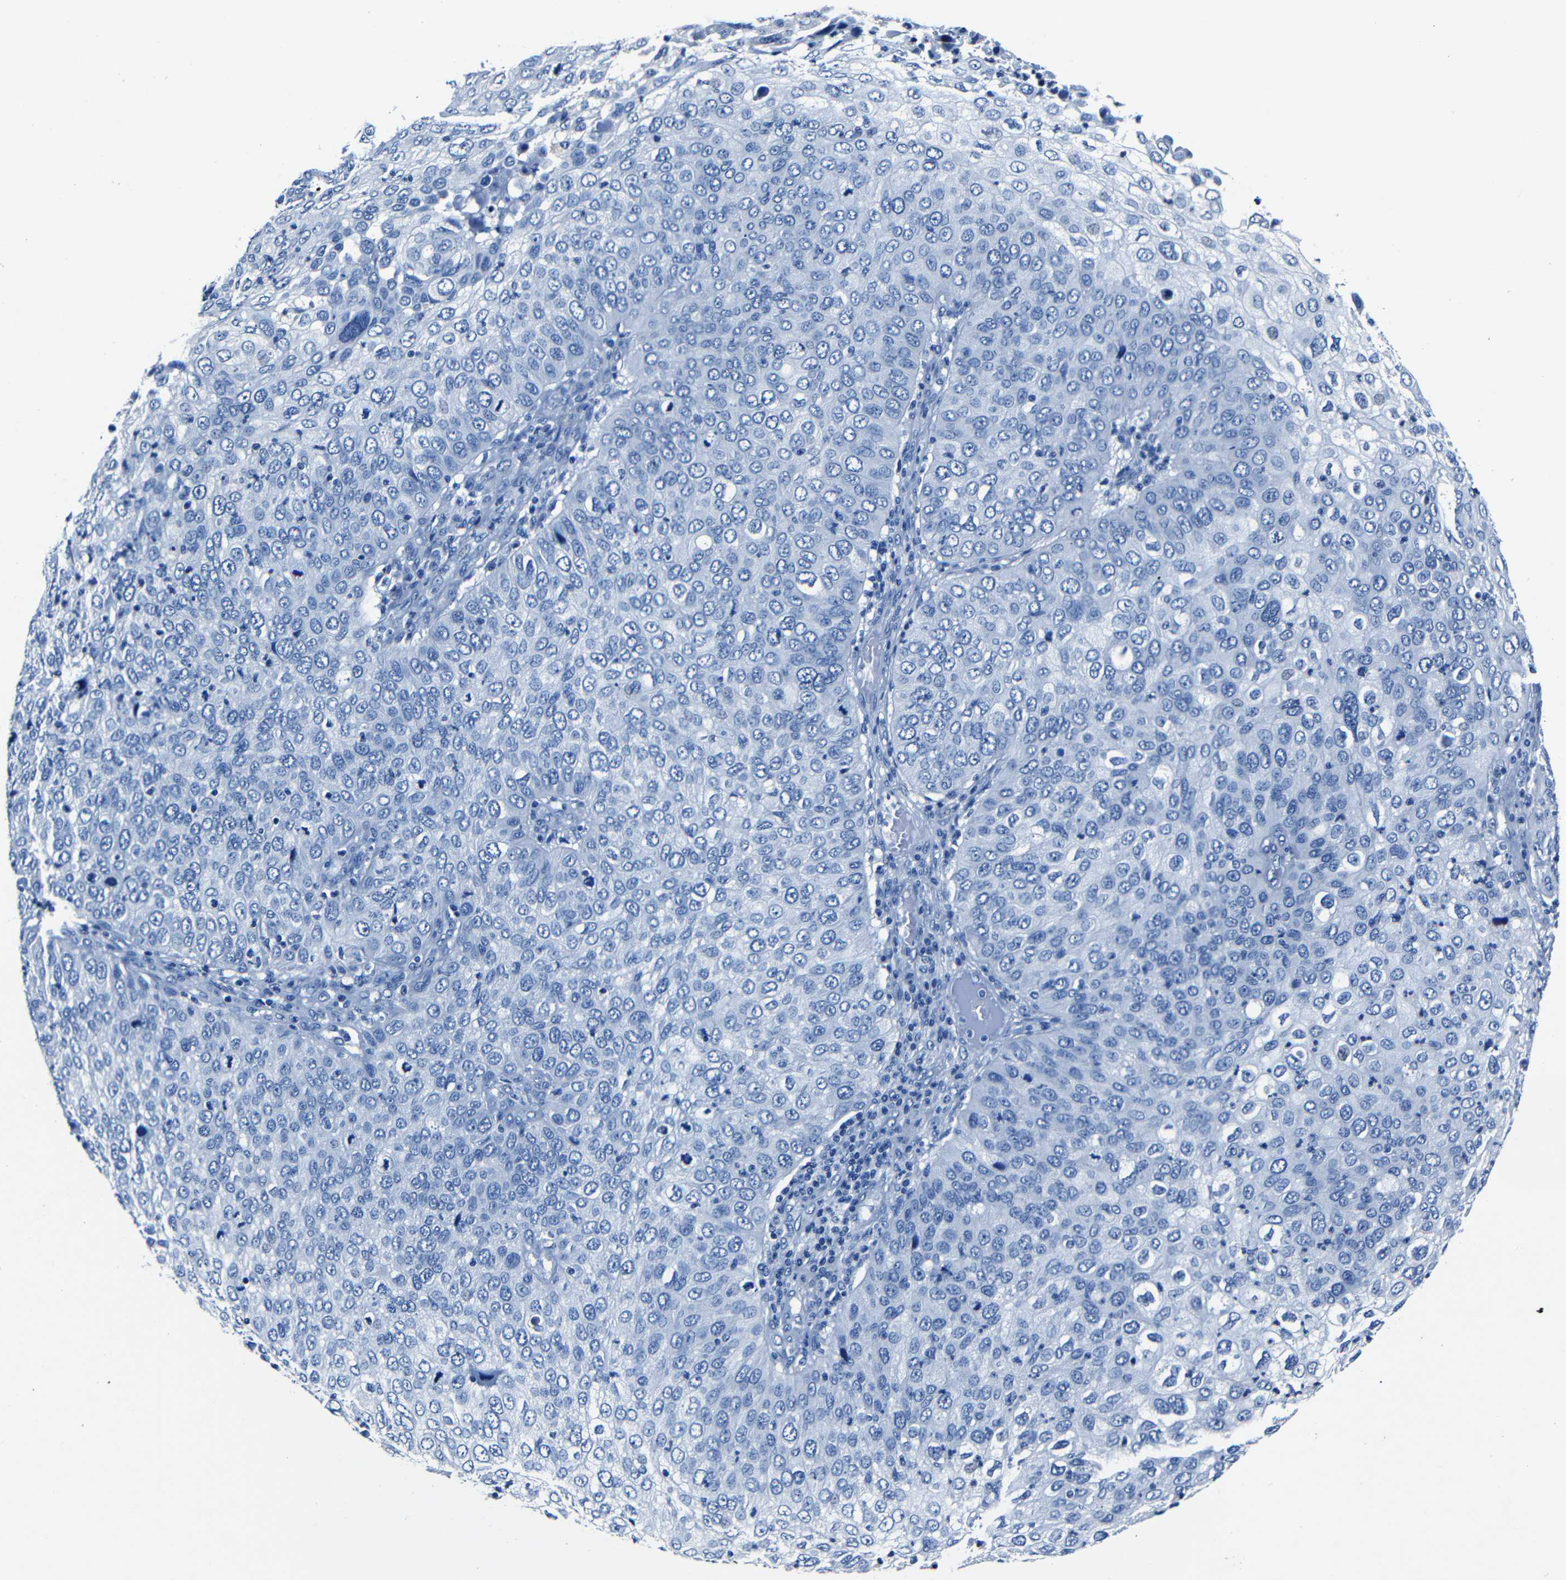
{"staining": {"intensity": "negative", "quantity": "none", "location": "none"}, "tissue": "skin cancer", "cell_type": "Tumor cells", "image_type": "cancer", "snomed": [{"axis": "morphology", "description": "Squamous cell carcinoma, NOS"}, {"axis": "topography", "description": "Skin"}], "caption": "This is an immunohistochemistry (IHC) histopathology image of squamous cell carcinoma (skin). There is no expression in tumor cells.", "gene": "NCMAP", "patient": {"sex": "male", "age": 87}}